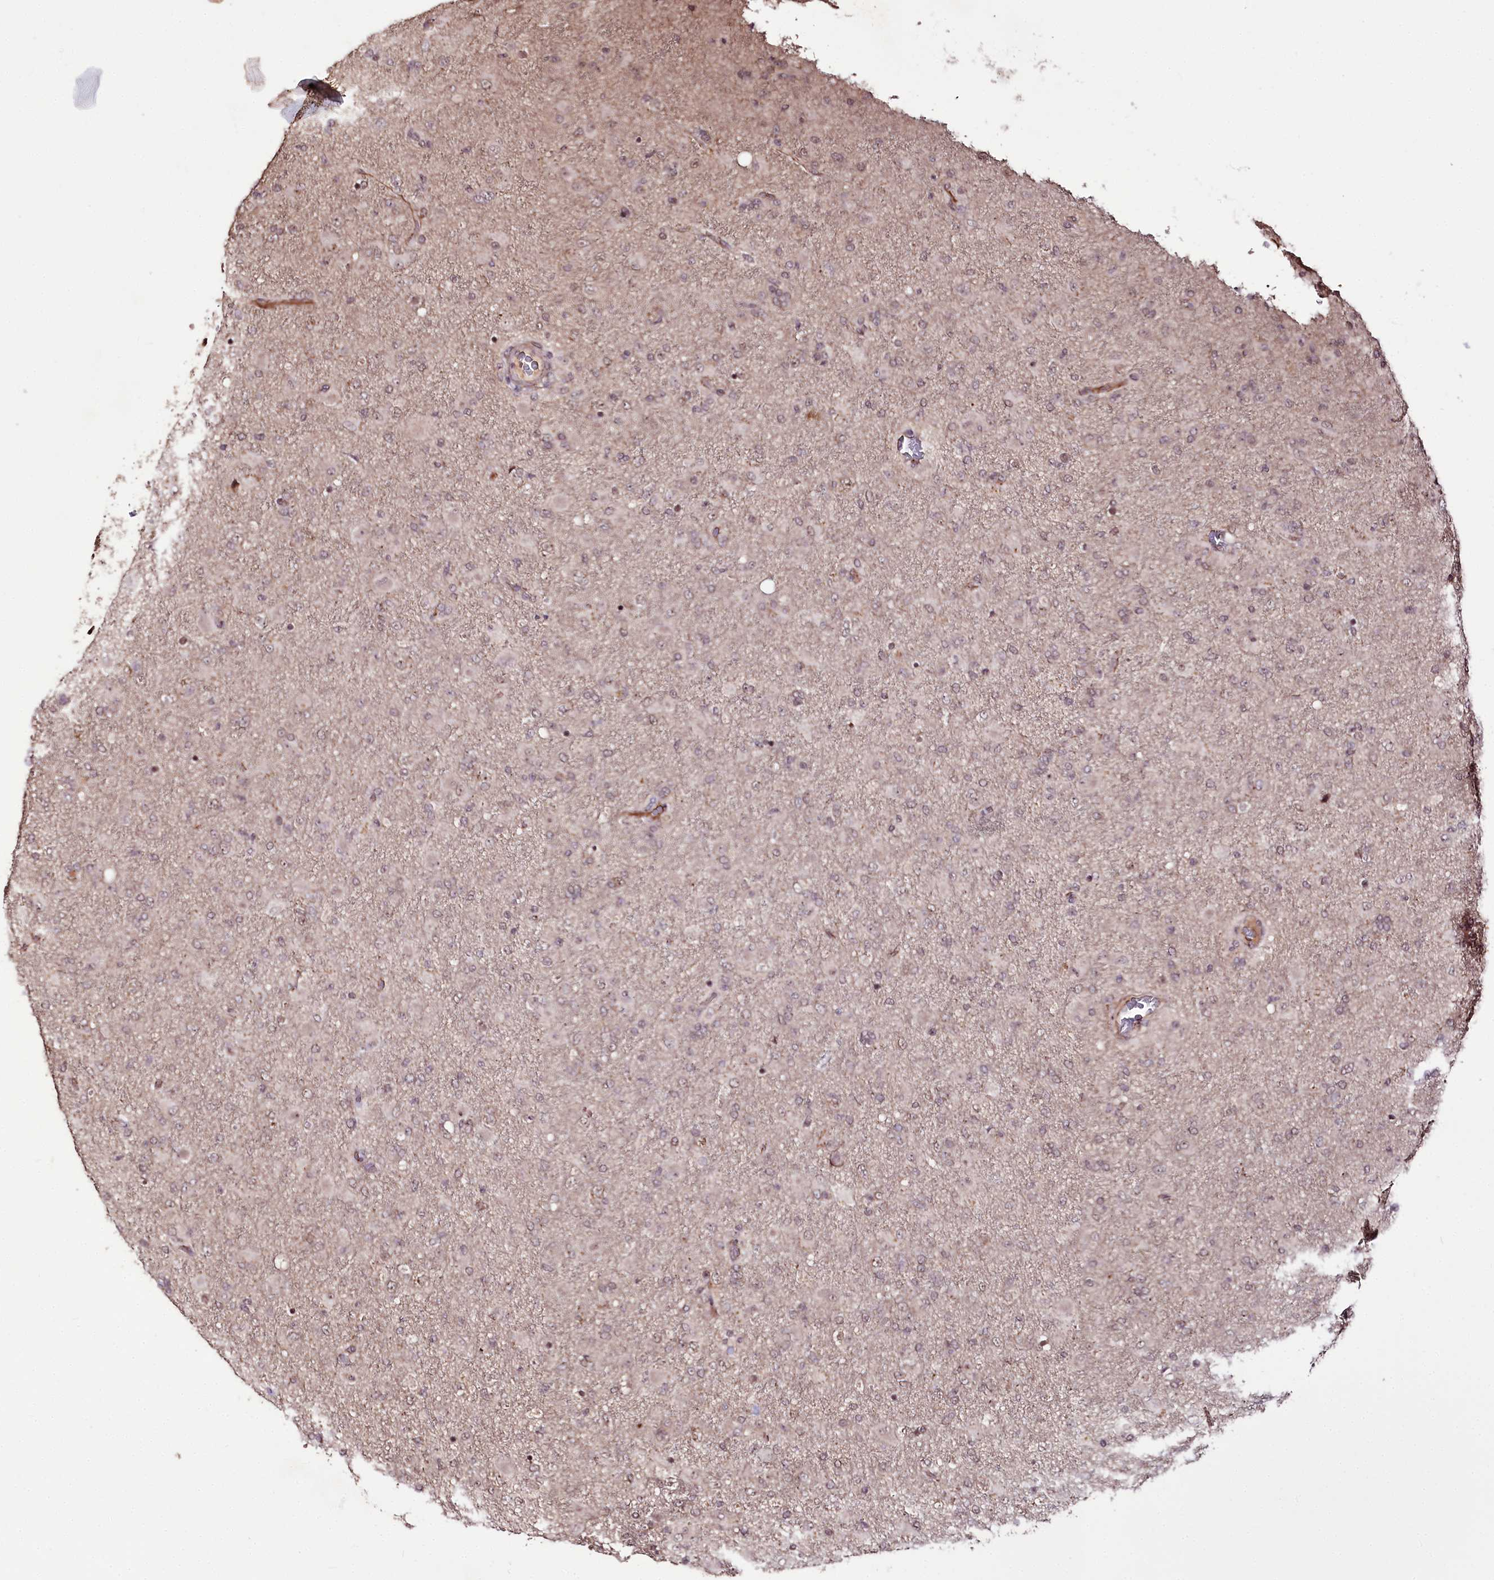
{"staining": {"intensity": "weak", "quantity": "<25%", "location": "cytoplasmic/membranous,nuclear"}, "tissue": "glioma", "cell_type": "Tumor cells", "image_type": "cancer", "snomed": [{"axis": "morphology", "description": "Glioma, malignant, Low grade"}, {"axis": "topography", "description": "Brain"}], "caption": "The photomicrograph reveals no significant positivity in tumor cells of glioma. The staining was performed using DAB (3,3'-diaminobenzidine) to visualize the protein expression in brown, while the nuclei were stained in blue with hematoxylin (Magnification: 20x).", "gene": "DMP1", "patient": {"sex": "male", "age": 65}}